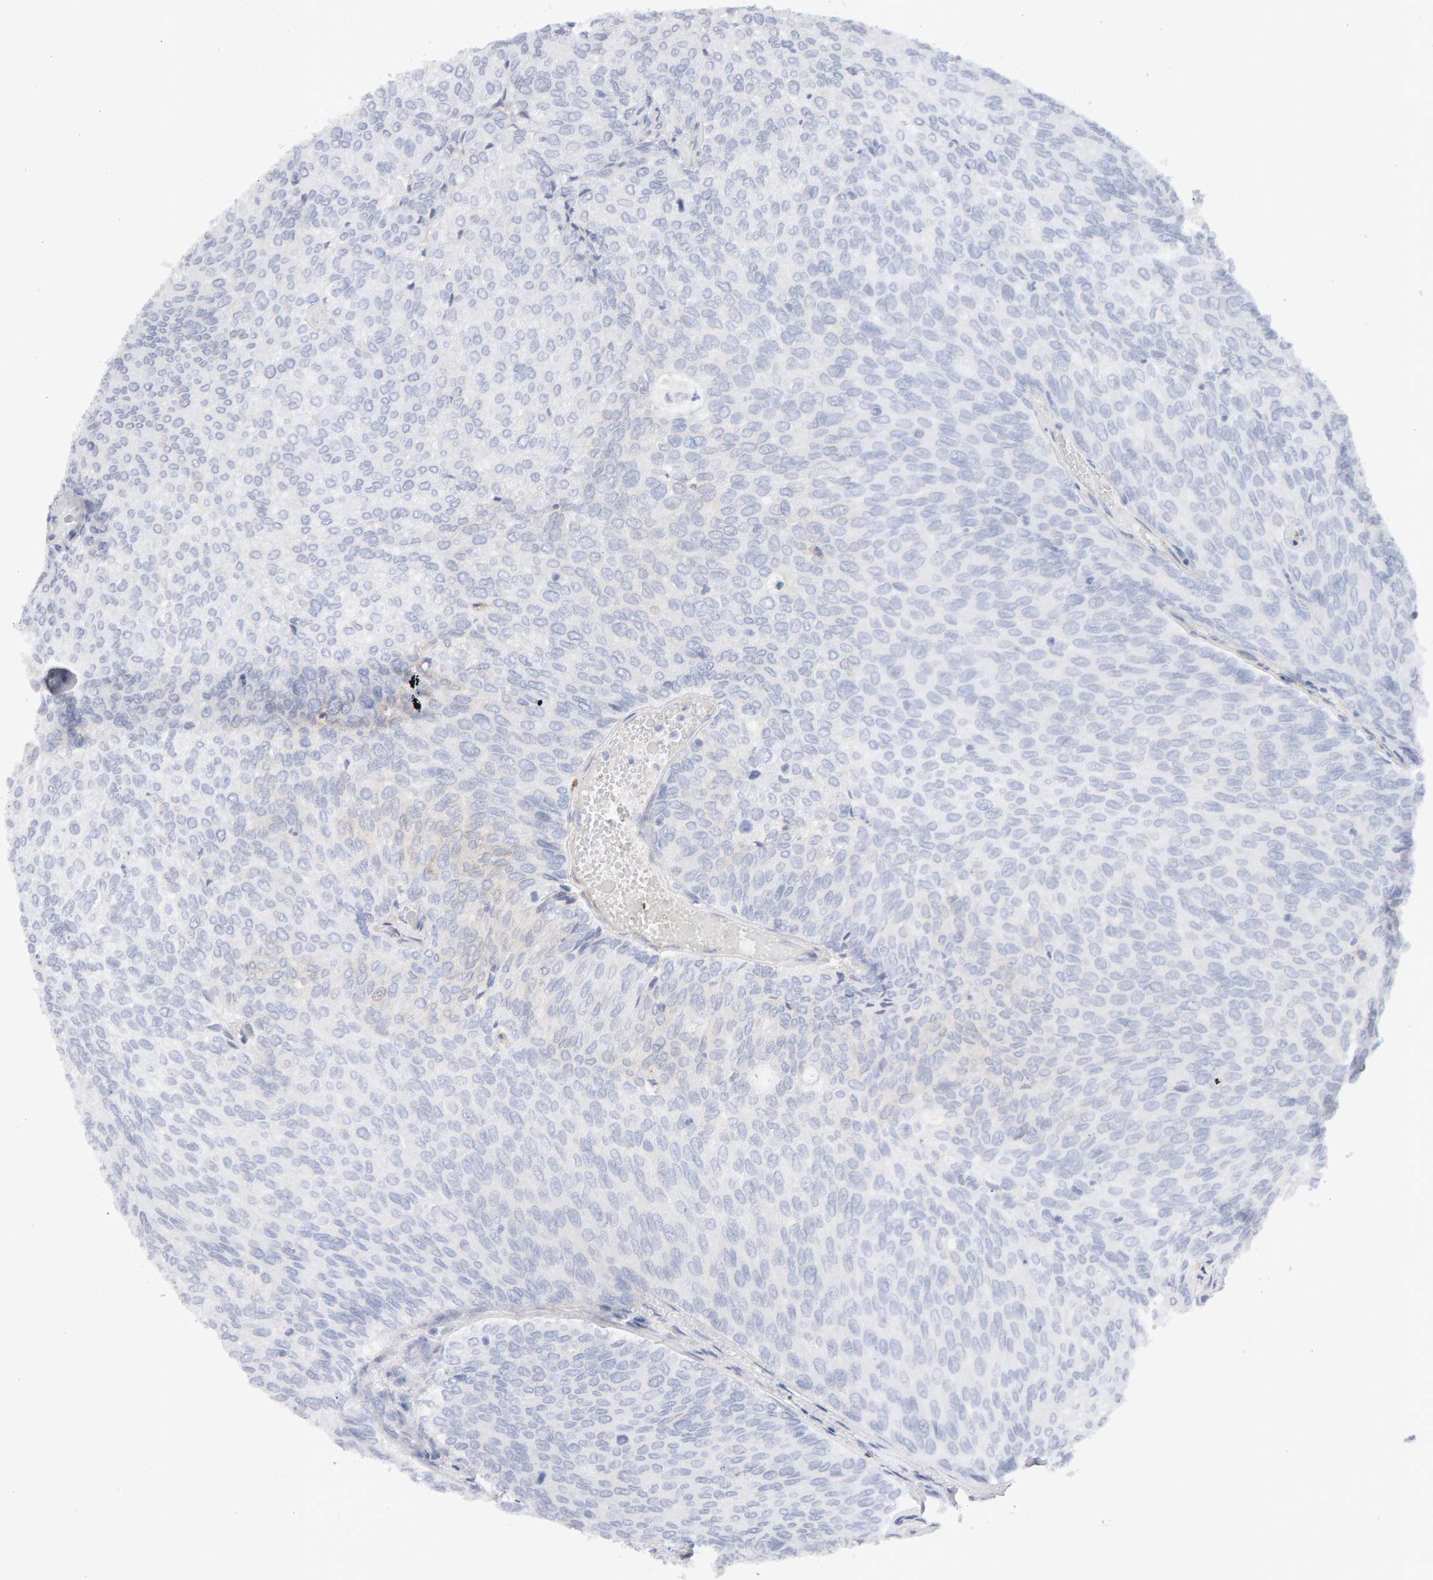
{"staining": {"intensity": "negative", "quantity": "none", "location": "none"}, "tissue": "urothelial cancer", "cell_type": "Tumor cells", "image_type": "cancer", "snomed": [{"axis": "morphology", "description": "Urothelial carcinoma, Low grade"}, {"axis": "topography", "description": "Urinary bladder"}], "caption": "Histopathology image shows no protein staining in tumor cells of urothelial carcinoma (low-grade) tissue.", "gene": "METRNL", "patient": {"sex": "female", "age": 79}}